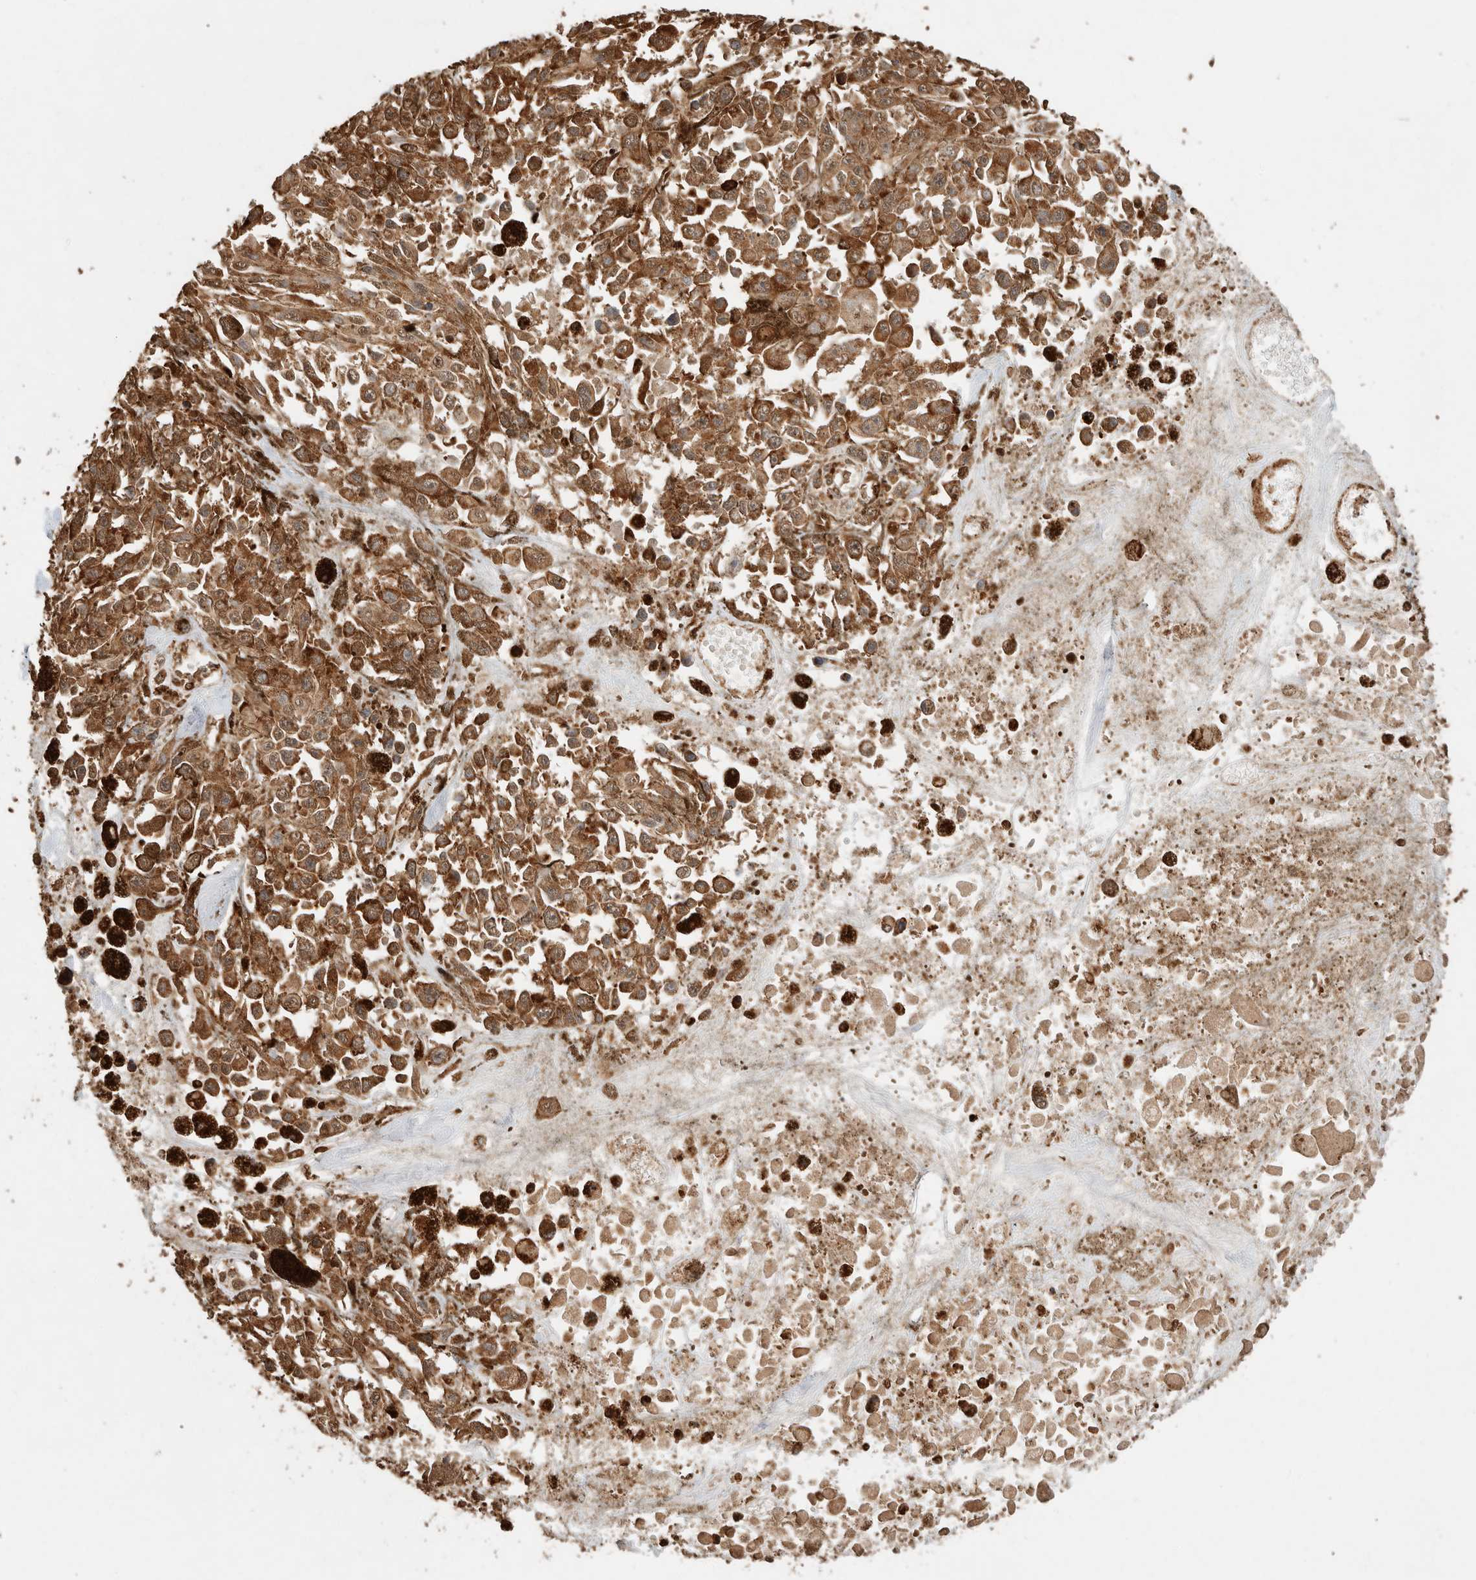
{"staining": {"intensity": "moderate", "quantity": ">75%", "location": "cytoplasmic/membranous"}, "tissue": "melanoma", "cell_type": "Tumor cells", "image_type": "cancer", "snomed": [{"axis": "morphology", "description": "Malignant melanoma, Metastatic site"}, {"axis": "topography", "description": "Lymph node"}], "caption": "IHC of melanoma demonstrates medium levels of moderate cytoplasmic/membranous positivity in about >75% of tumor cells. The protein is stained brown, and the nuclei are stained in blue (DAB (3,3'-diaminobenzidine) IHC with brightfield microscopy, high magnification).", "gene": "ERAP1", "patient": {"sex": "male", "age": 59}}